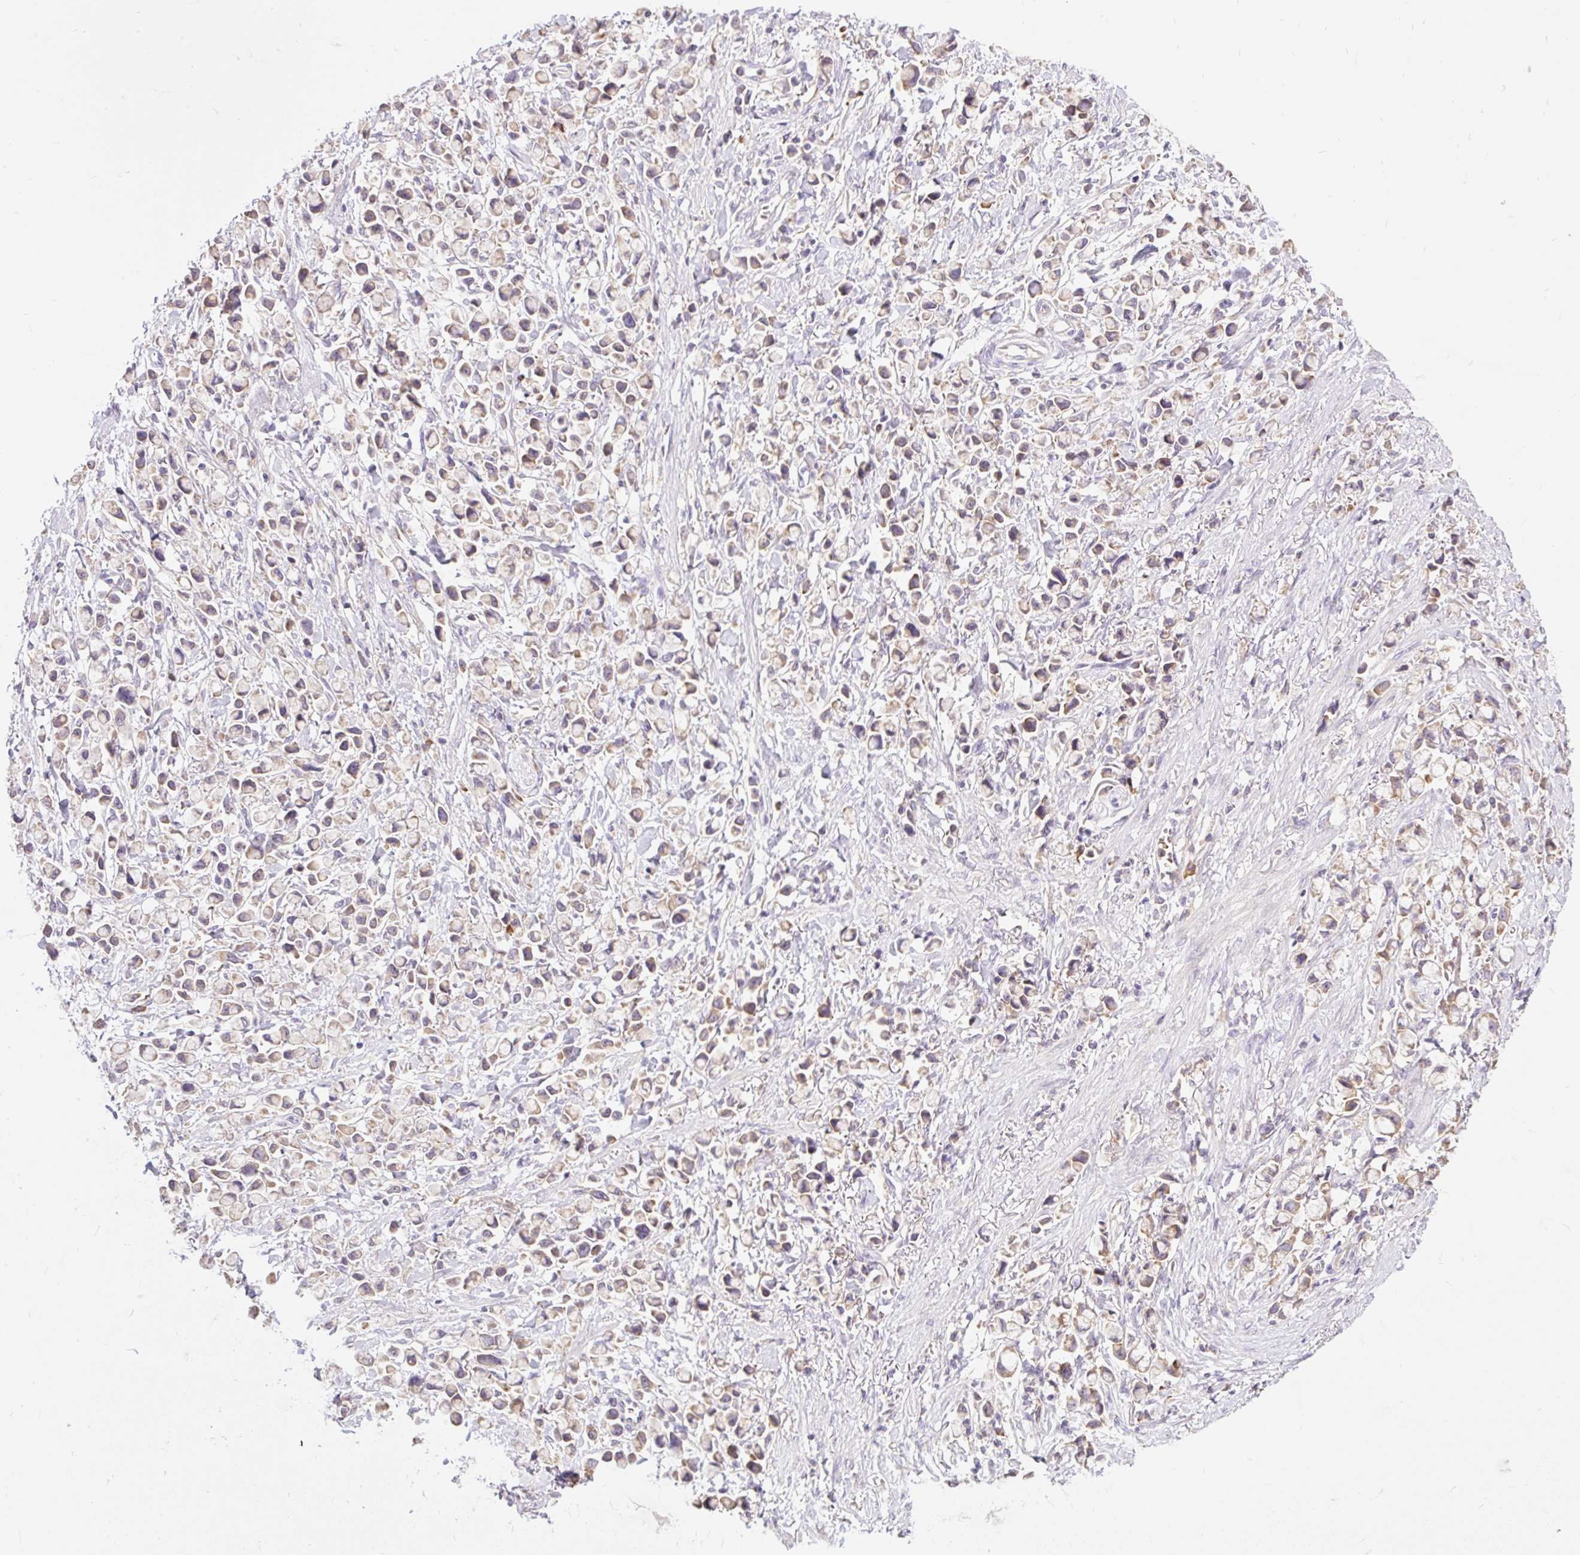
{"staining": {"intensity": "weak", "quantity": "25%-75%", "location": "cytoplasmic/membranous"}, "tissue": "stomach cancer", "cell_type": "Tumor cells", "image_type": "cancer", "snomed": [{"axis": "morphology", "description": "Adenocarcinoma, NOS"}, {"axis": "topography", "description": "Stomach"}], "caption": "Weak cytoplasmic/membranous positivity is seen in about 25%-75% of tumor cells in stomach adenocarcinoma.", "gene": "SEC63", "patient": {"sex": "female", "age": 81}}